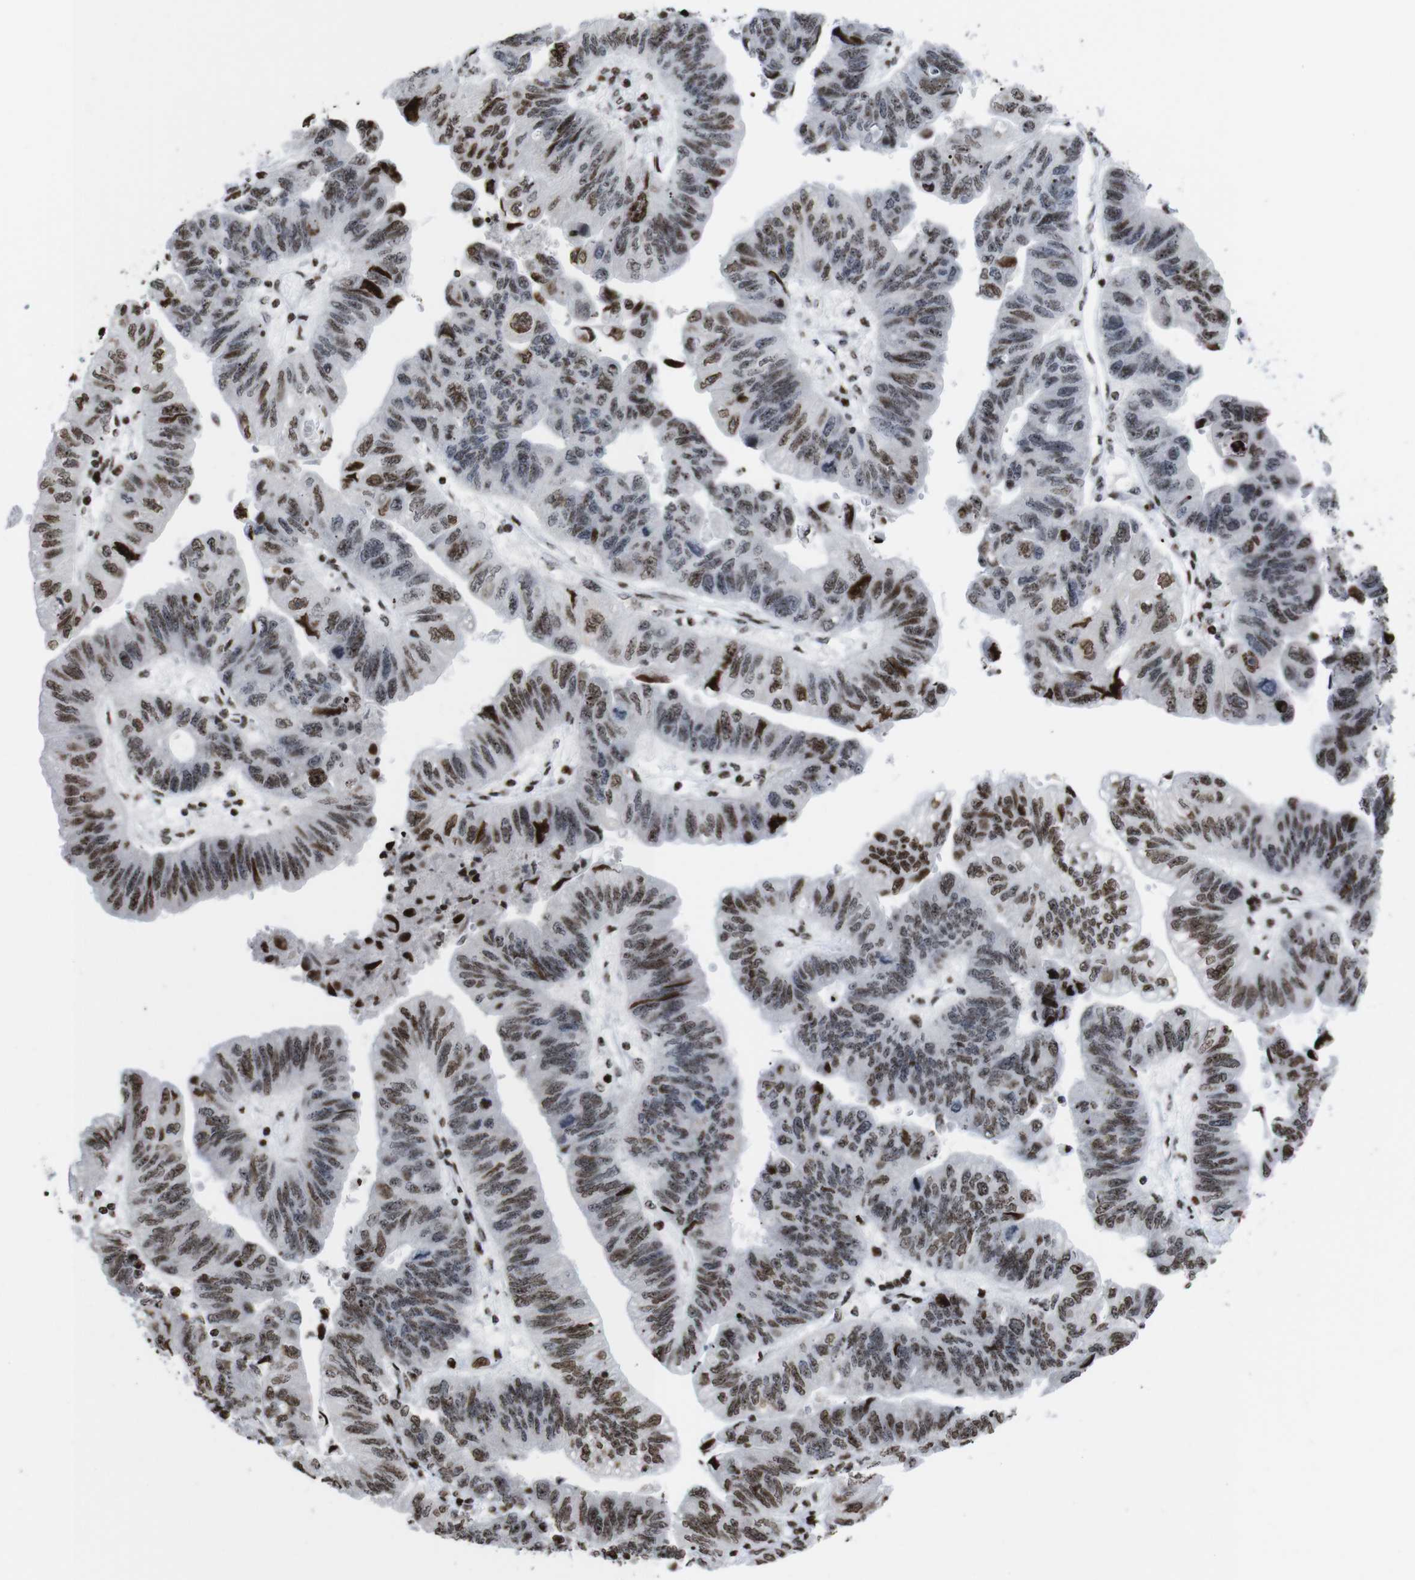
{"staining": {"intensity": "moderate", "quantity": ">75%", "location": "nuclear"}, "tissue": "stomach cancer", "cell_type": "Tumor cells", "image_type": "cancer", "snomed": [{"axis": "morphology", "description": "Adenocarcinoma, NOS"}, {"axis": "topography", "description": "Stomach"}], "caption": "A brown stain shows moderate nuclear positivity of a protein in human stomach adenocarcinoma tumor cells. (brown staining indicates protein expression, while blue staining denotes nuclei).", "gene": "H1-4", "patient": {"sex": "male", "age": 59}}